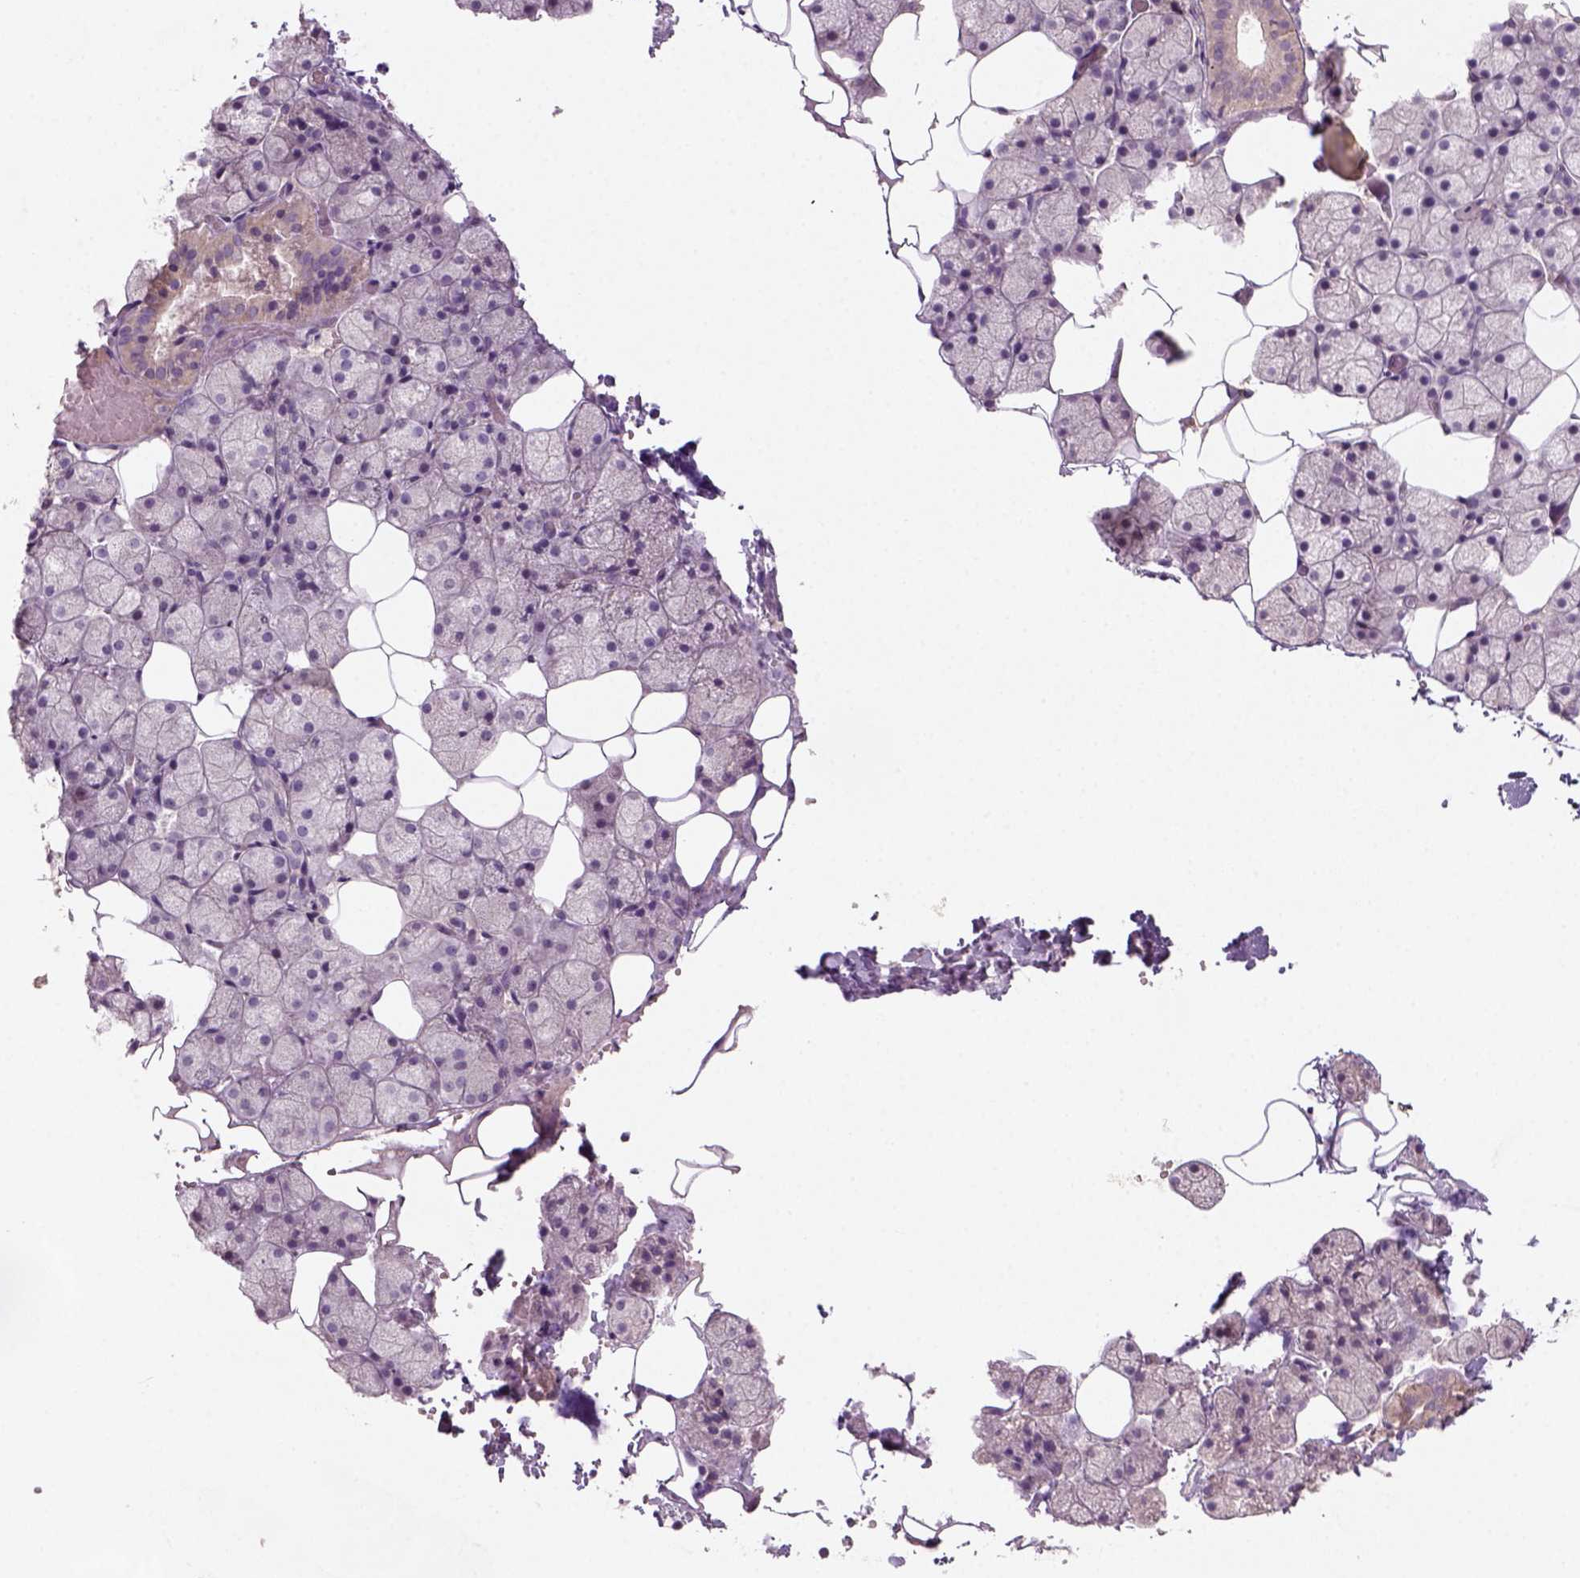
{"staining": {"intensity": "weak", "quantity": "<25%", "location": "cytoplasmic/membranous"}, "tissue": "salivary gland", "cell_type": "Glandular cells", "image_type": "normal", "snomed": [{"axis": "morphology", "description": "Normal tissue, NOS"}, {"axis": "topography", "description": "Salivary gland"}], "caption": "An immunohistochemistry (IHC) micrograph of benign salivary gland is shown. There is no staining in glandular cells of salivary gland.", "gene": "AQP9", "patient": {"sex": "male", "age": 38}}